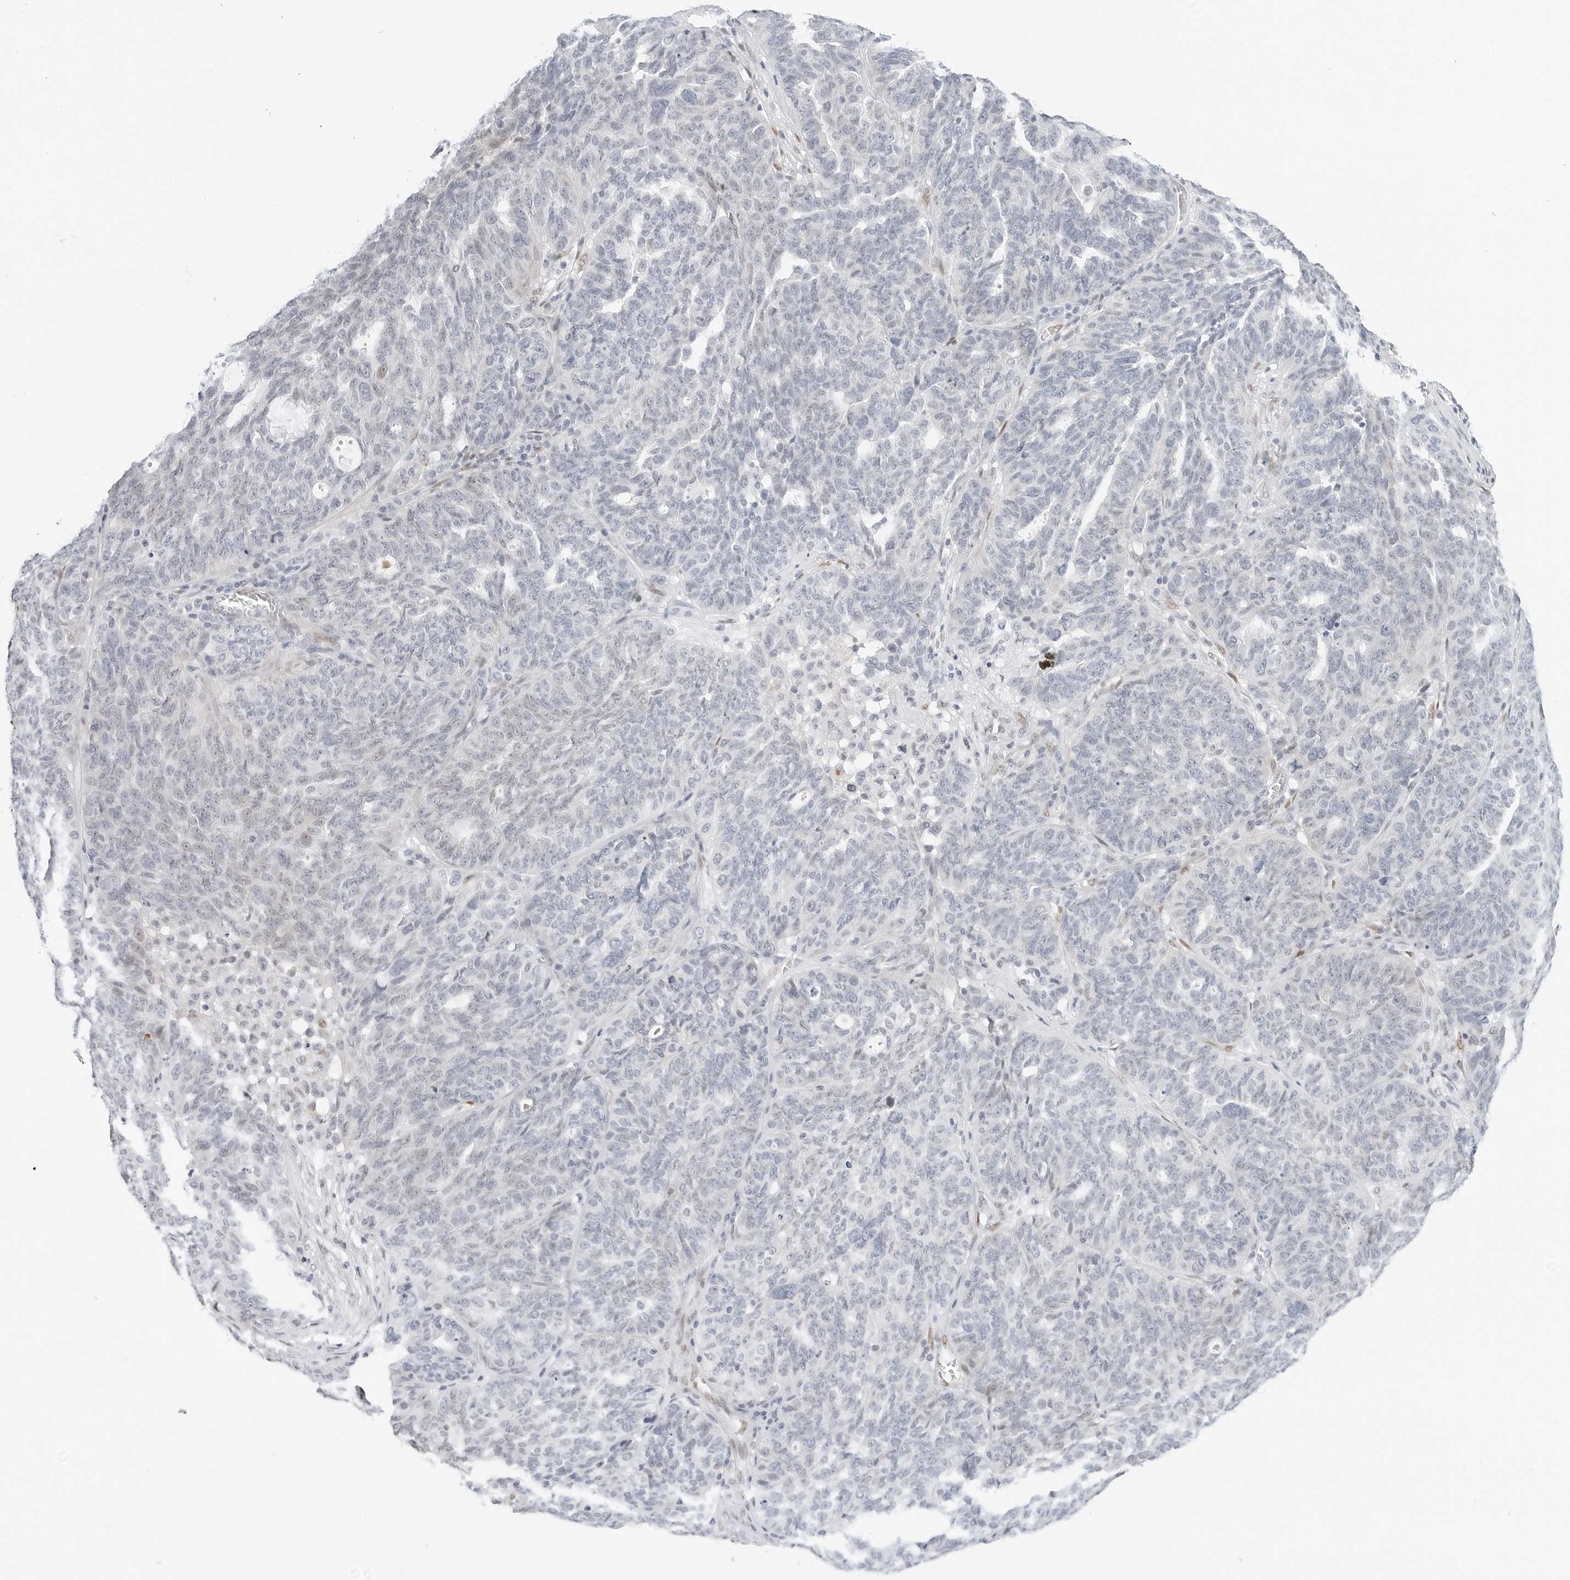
{"staining": {"intensity": "negative", "quantity": "none", "location": "none"}, "tissue": "ovarian cancer", "cell_type": "Tumor cells", "image_type": "cancer", "snomed": [{"axis": "morphology", "description": "Cystadenocarcinoma, serous, NOS"}, {"axis": "topography", "description": "Ovary"}], "caption": "Immunohistochemical staining of human serous cystadenocarcinoma (ovarian) exhibits no significant positivity in tumor cells.", "gene": "SPIDR", "patient": {"sex": "female", "age": 59}}